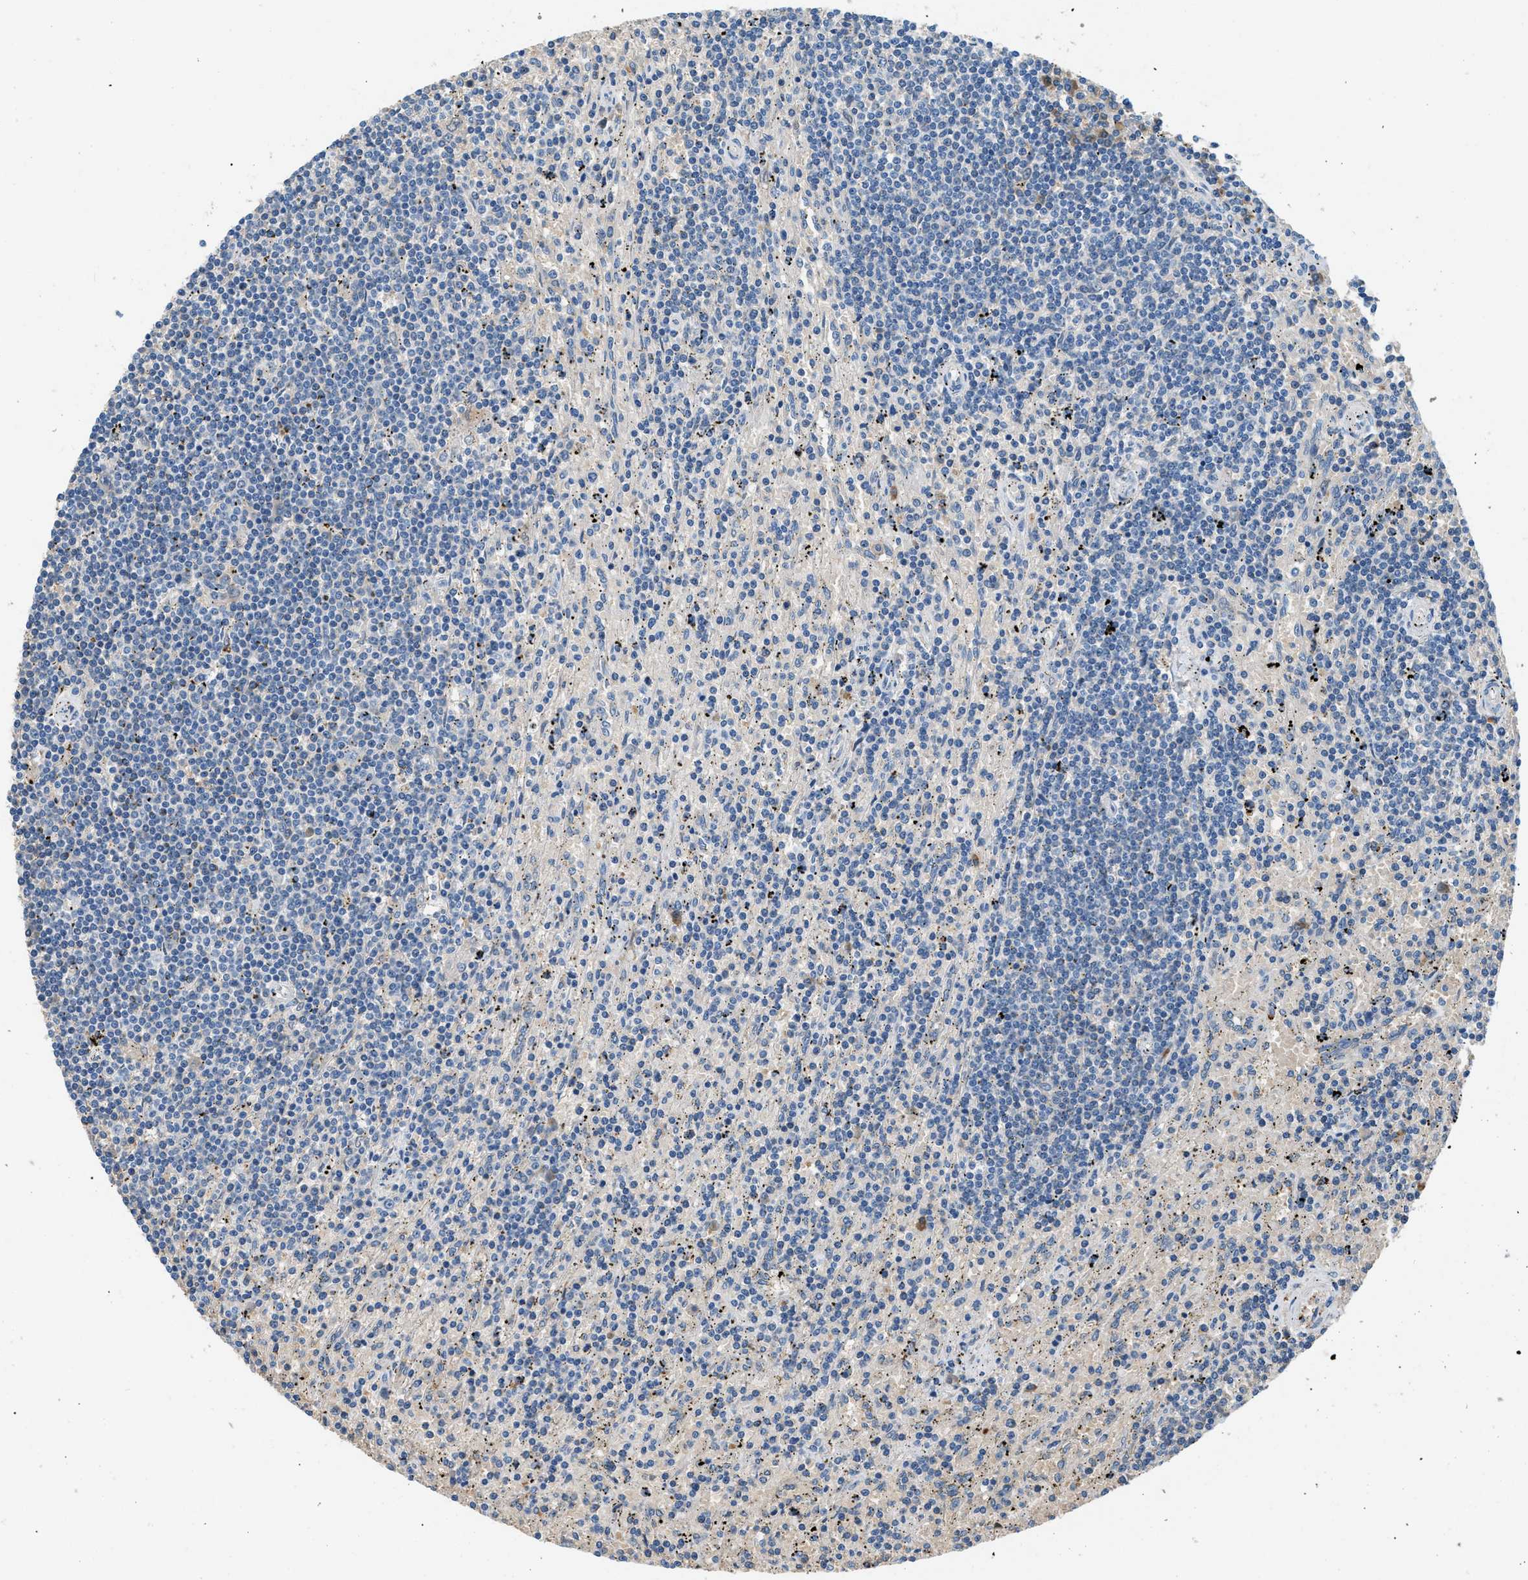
{"staining": {"intensity": "negative", "quantity": "none", "location": "none"}, "tissue": "lymphoma", "cell_type": "Tumor cells", "image_type": "cancer", "snomed": [{"axis": "morphology", "description": "Malignant lymphoma, non-Hodgkin's type, Low grade"}, {"axis": "topography", "description": "Spleen"}], "caption": "Photomicrograph shows no significant protein staining in tumor cells of lymphoma.", "gene": "STC1", "patient": {"sex": "male", "age": 76}}